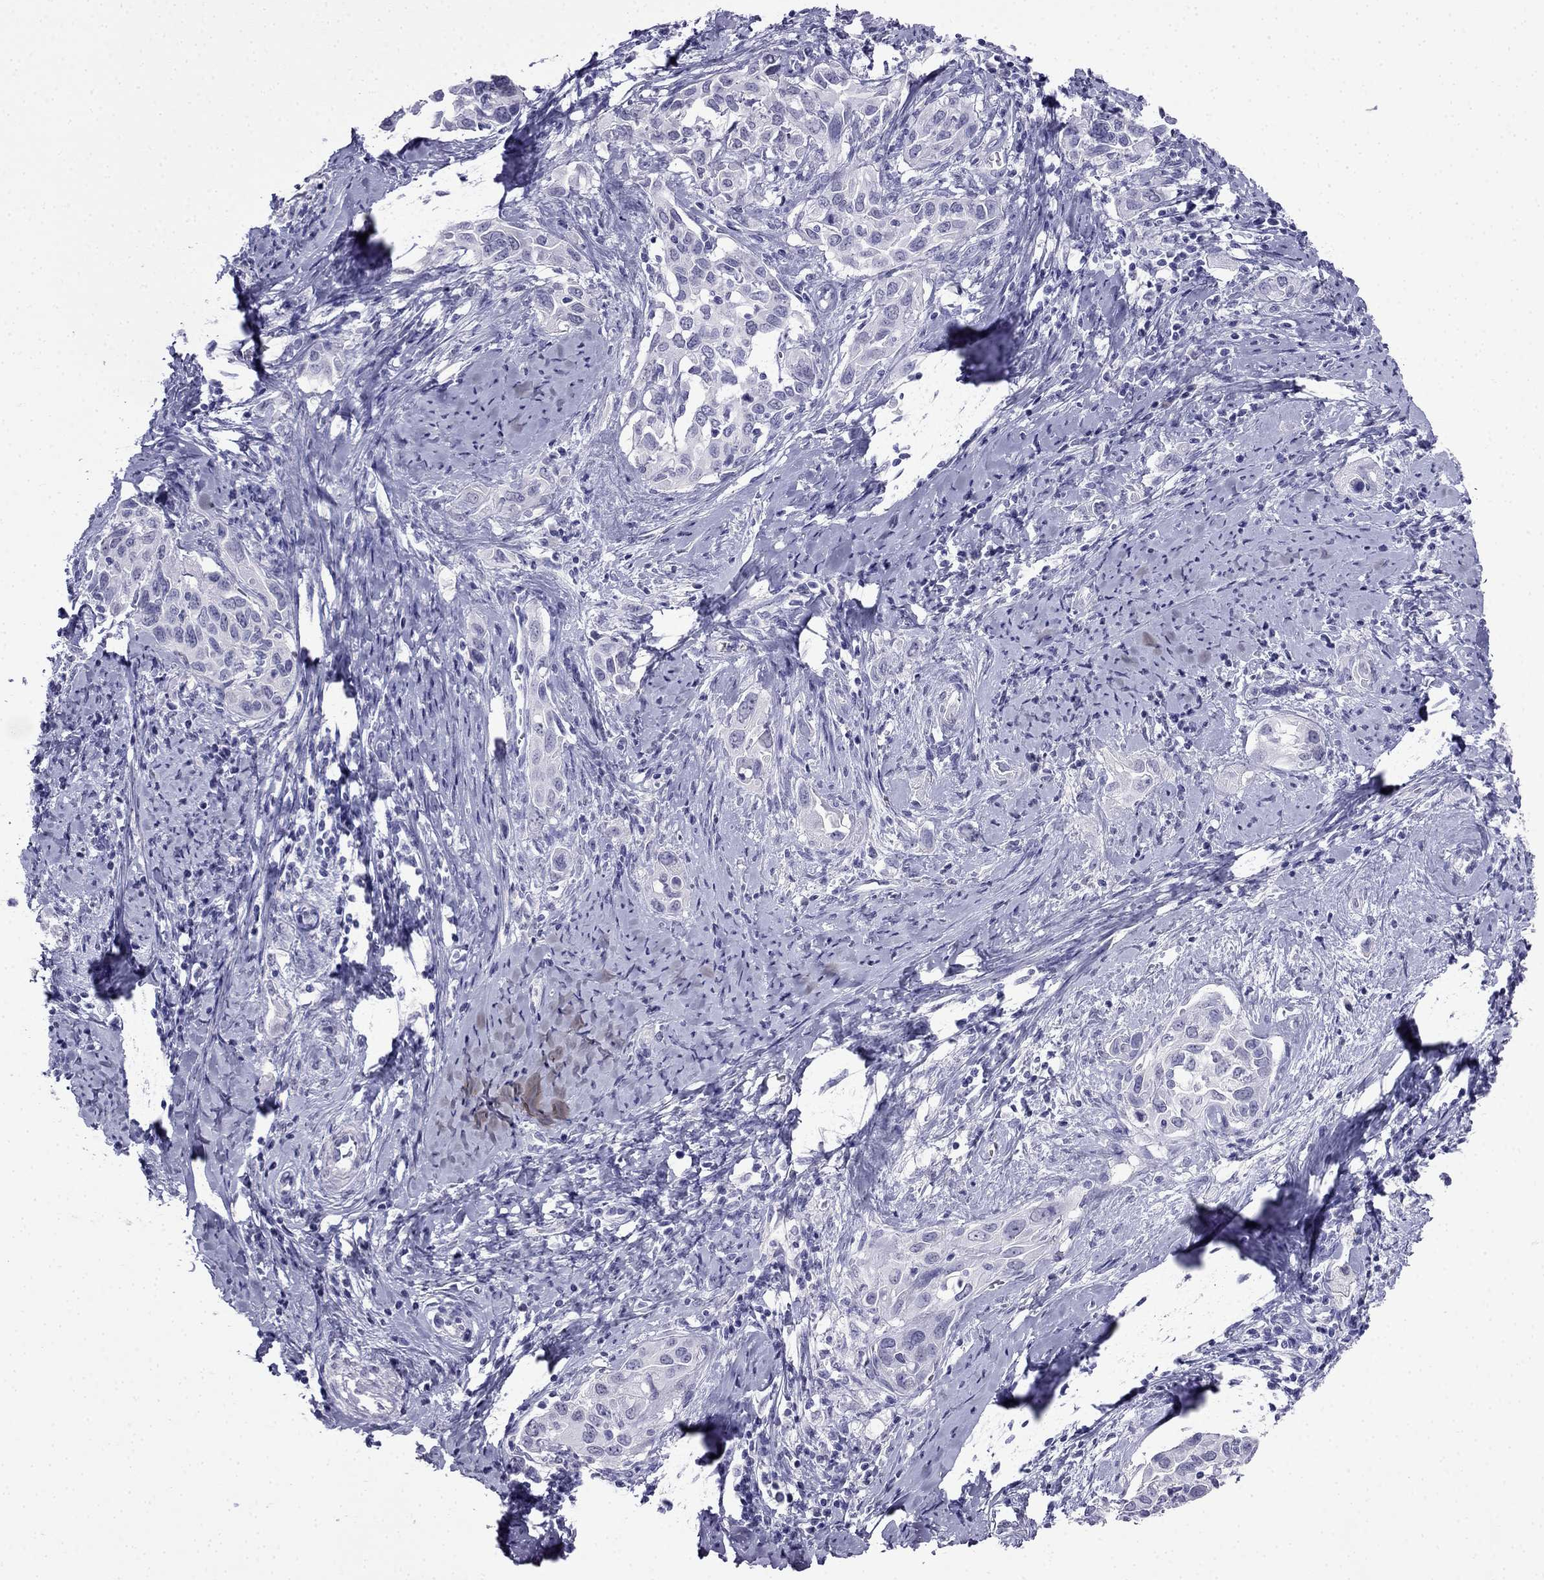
{"staining": {"intensity": "negative", "quantity": "none", "location": "none"}, "tissue": "cervical cancer", "cell_type": "Tumor cells", "image_type": "cancer", "snomed": [{"axis": "morphology", "description": "Squamous cell carcinoma, NOS"}, {"axis": "topography", "description": "Cervix"}], "caption": "IHC of human cervical cancer displays no expression in tumor cells. Brightfield microscopy of immunohistochemistry (IHC) stained with DAB (3,3'-diaminobenzidine) (brown) and hematoxylin (blue), captured at high magnification.", "gene": "CDHR4", "patient": {"sex": "female", "age": 51}}